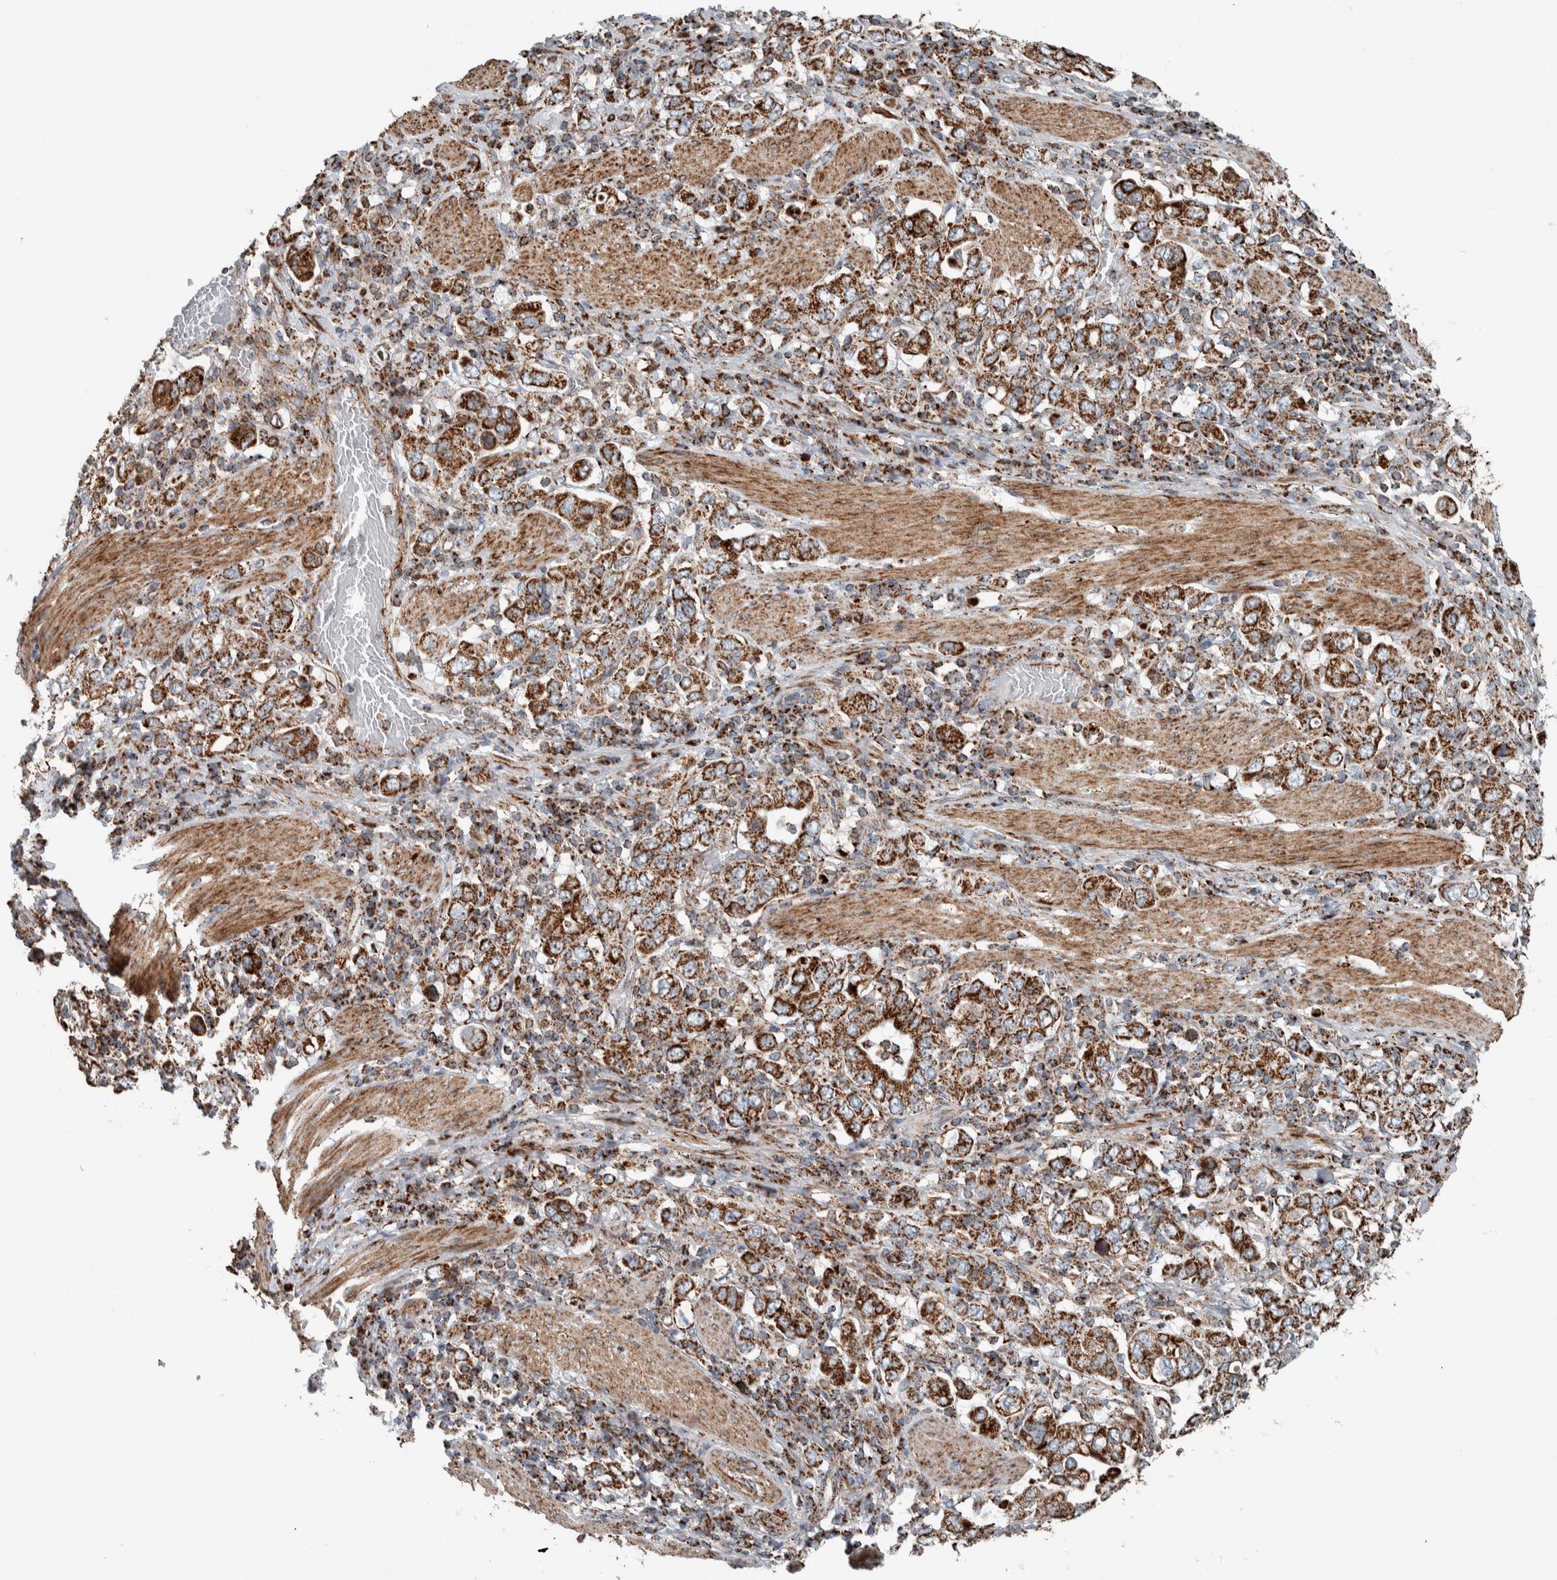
{"staining": {"intensity": "strong", "quantity": ">75%", "location": "cytoplasmic/membranous"}, "tissue": "stomach cancer", "cell_type": "Tumor cells", "image_type": "cancer", "snomed": [{"axis": "morphology", "description": "Adenocarcinoma, NOS"}, {"axis": "topography", "description": "Stomach, upper"}], "caption": "Immunohistochemistry (IHC) (DAB (3,3'-diaminobenzidine)) staining of human adenocarcinoma (stomach) reveals strong cytoplasmic/membranous protein staining in approximately >75% of tumor cells.", "gene": "CNTROB", "patient": {"sex": "male", "age": 62}}